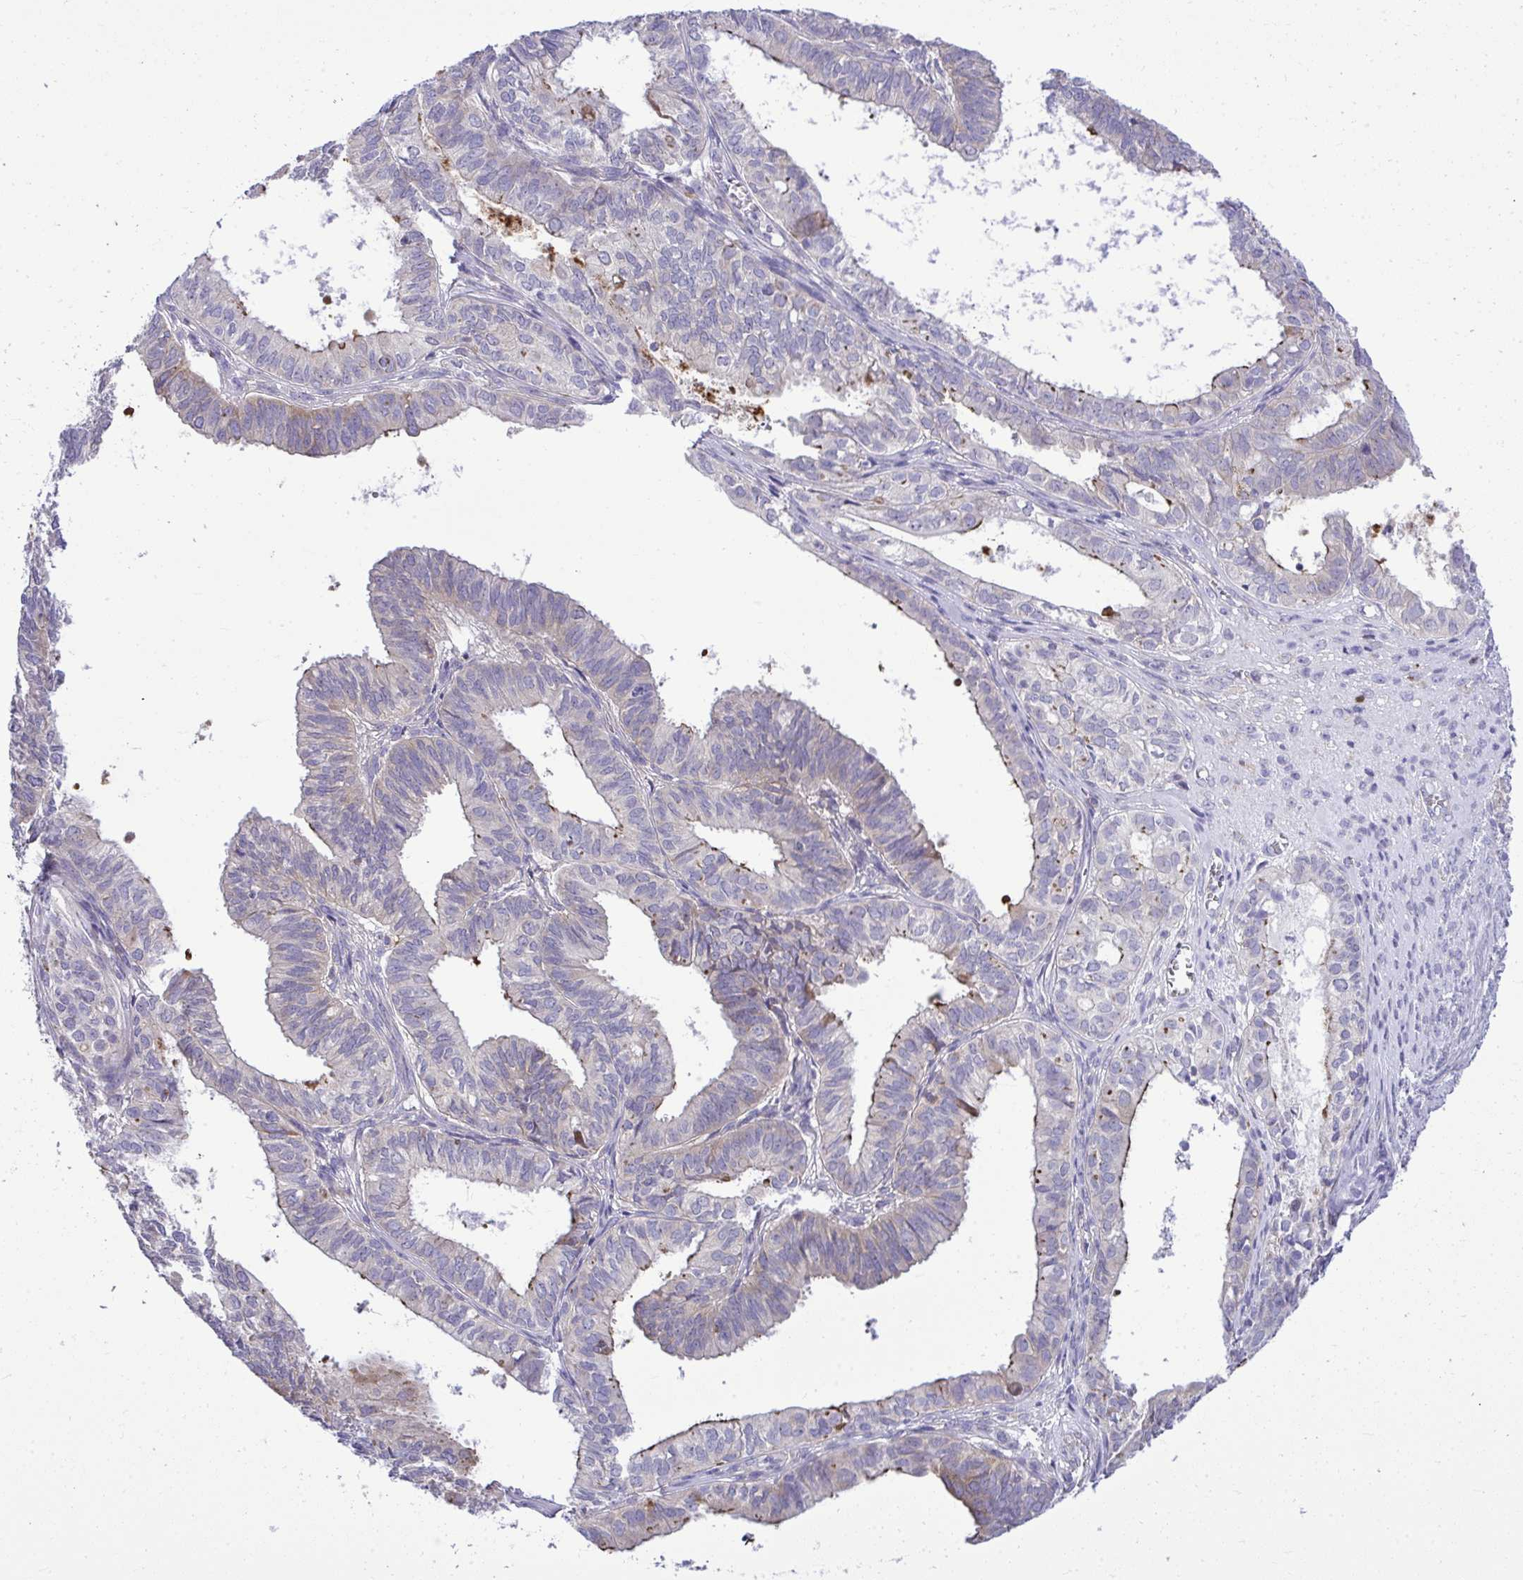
{"staining": {"intensity": "negative", "quantity": "none", "location": "none"}, "tissue": "ovarian cancer", "cell_type": "Tumor cells", "image_type": "cancer", "snomed": [{"axis": "morphology", "description": "Carcinoma, endometroid"}, {"axis": "topography", "description": "Ovary"}], "caption": "This is an IHC photomicrograph of human ovarian endometroid carcinoma. There is no staining in tumor cells.", "gene": "GRK4", "patient": {"sex": "female", "age": 64}}